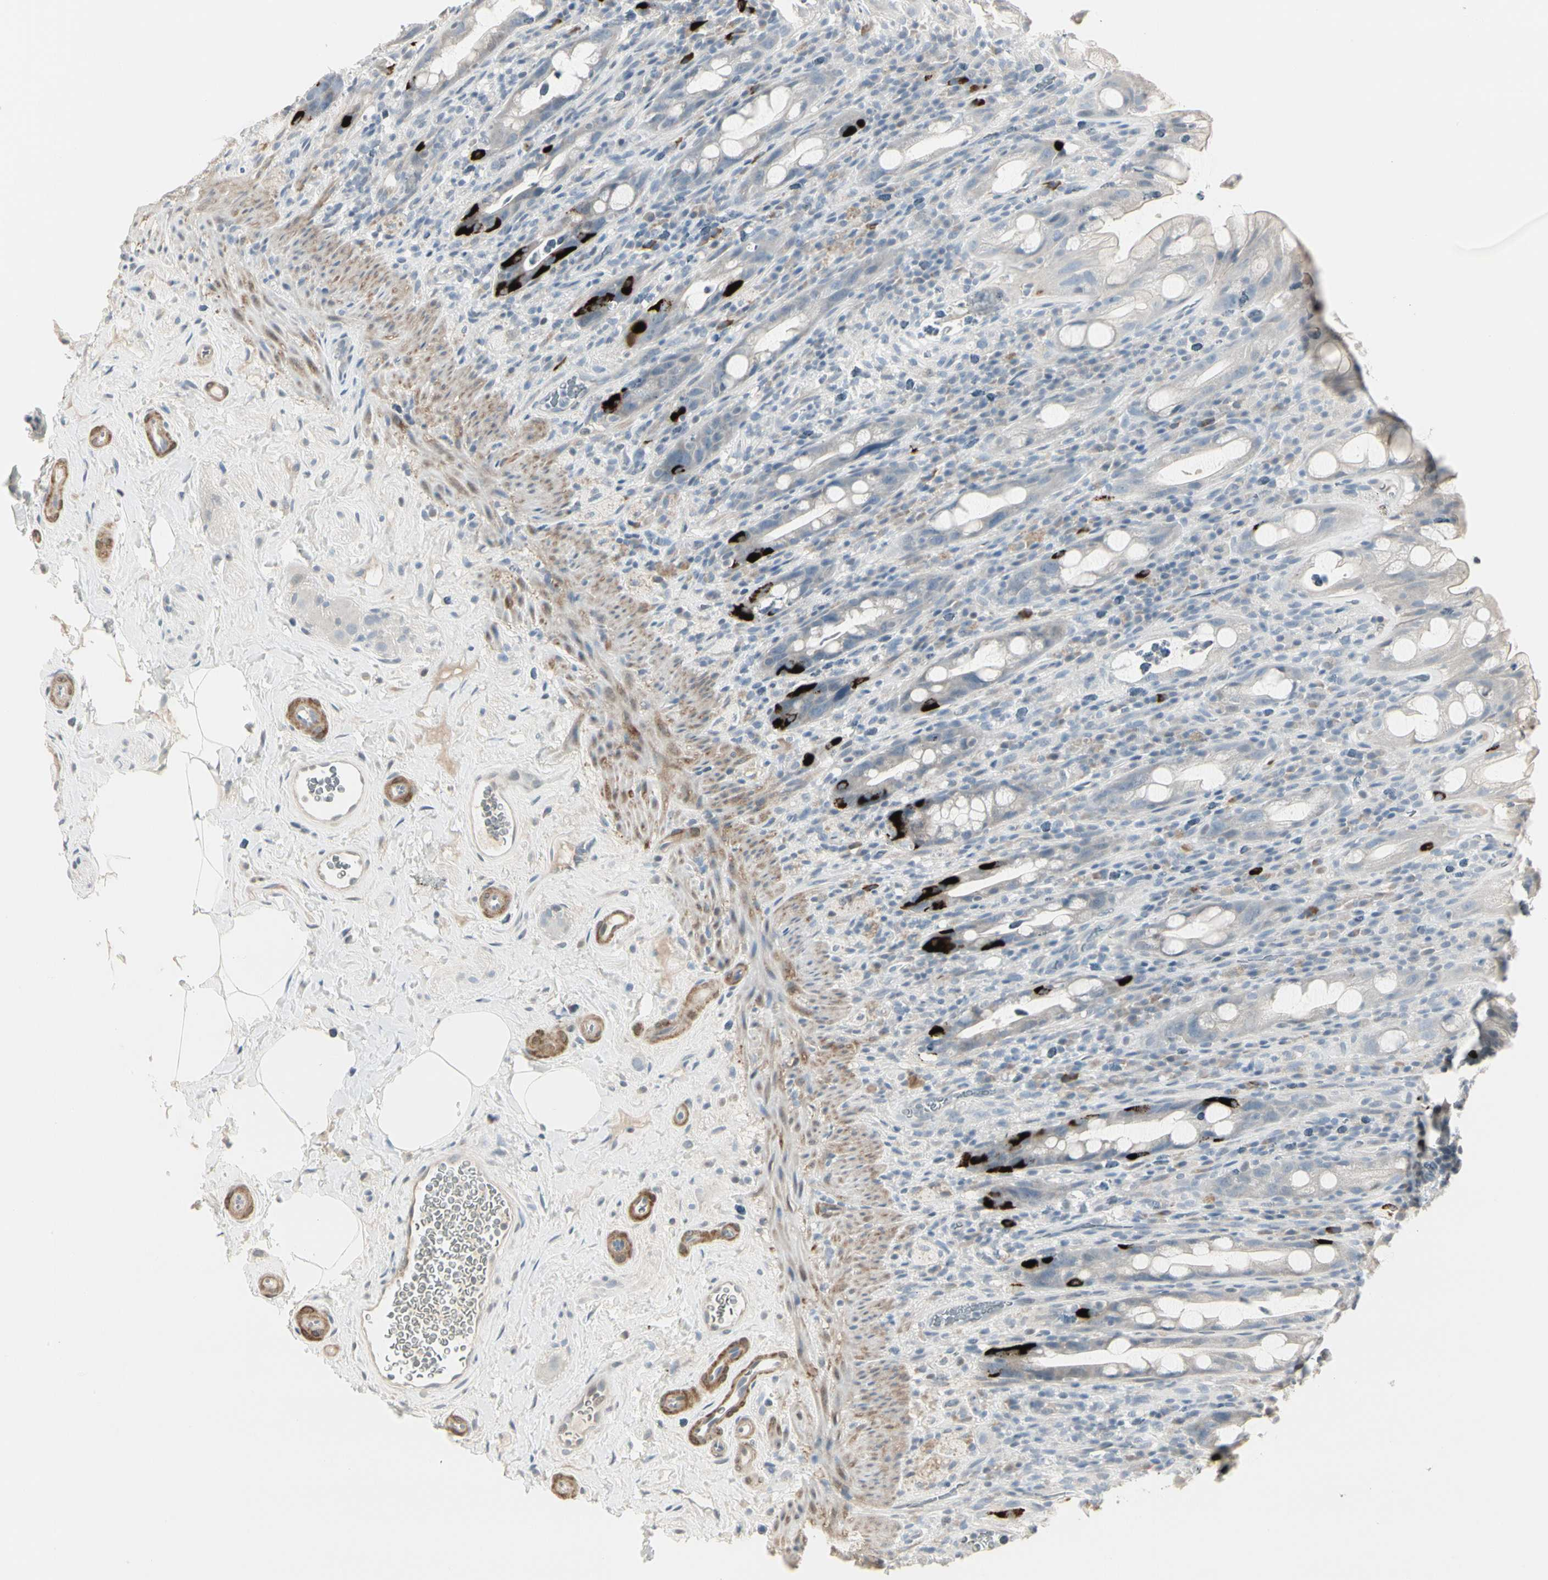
{"staining": {"intensity": "strong", "quantity": "<25%", "location": "cytoplasmic/membranous"}, "tissue": "rectum", "cell_type": "Glandular cells", "image_type": "normal", "snomed": [{"axis": "morphology", "description": "Normal tissue, NOS"}, {"axis": "topography", "description": "Rectum"}], "caption": "Immunohistochemistry (DAB (3,3'-diaminobenzidine)) staining of unremarkable human rectum displays strong cytoplasmic/membranous protein staining in approximately <25% of glandular cells. (Brightfield microscopy of DAB IHC at high magnification).", "gene": "DMPK", "patient": {"sex": "male", "age": 44}}